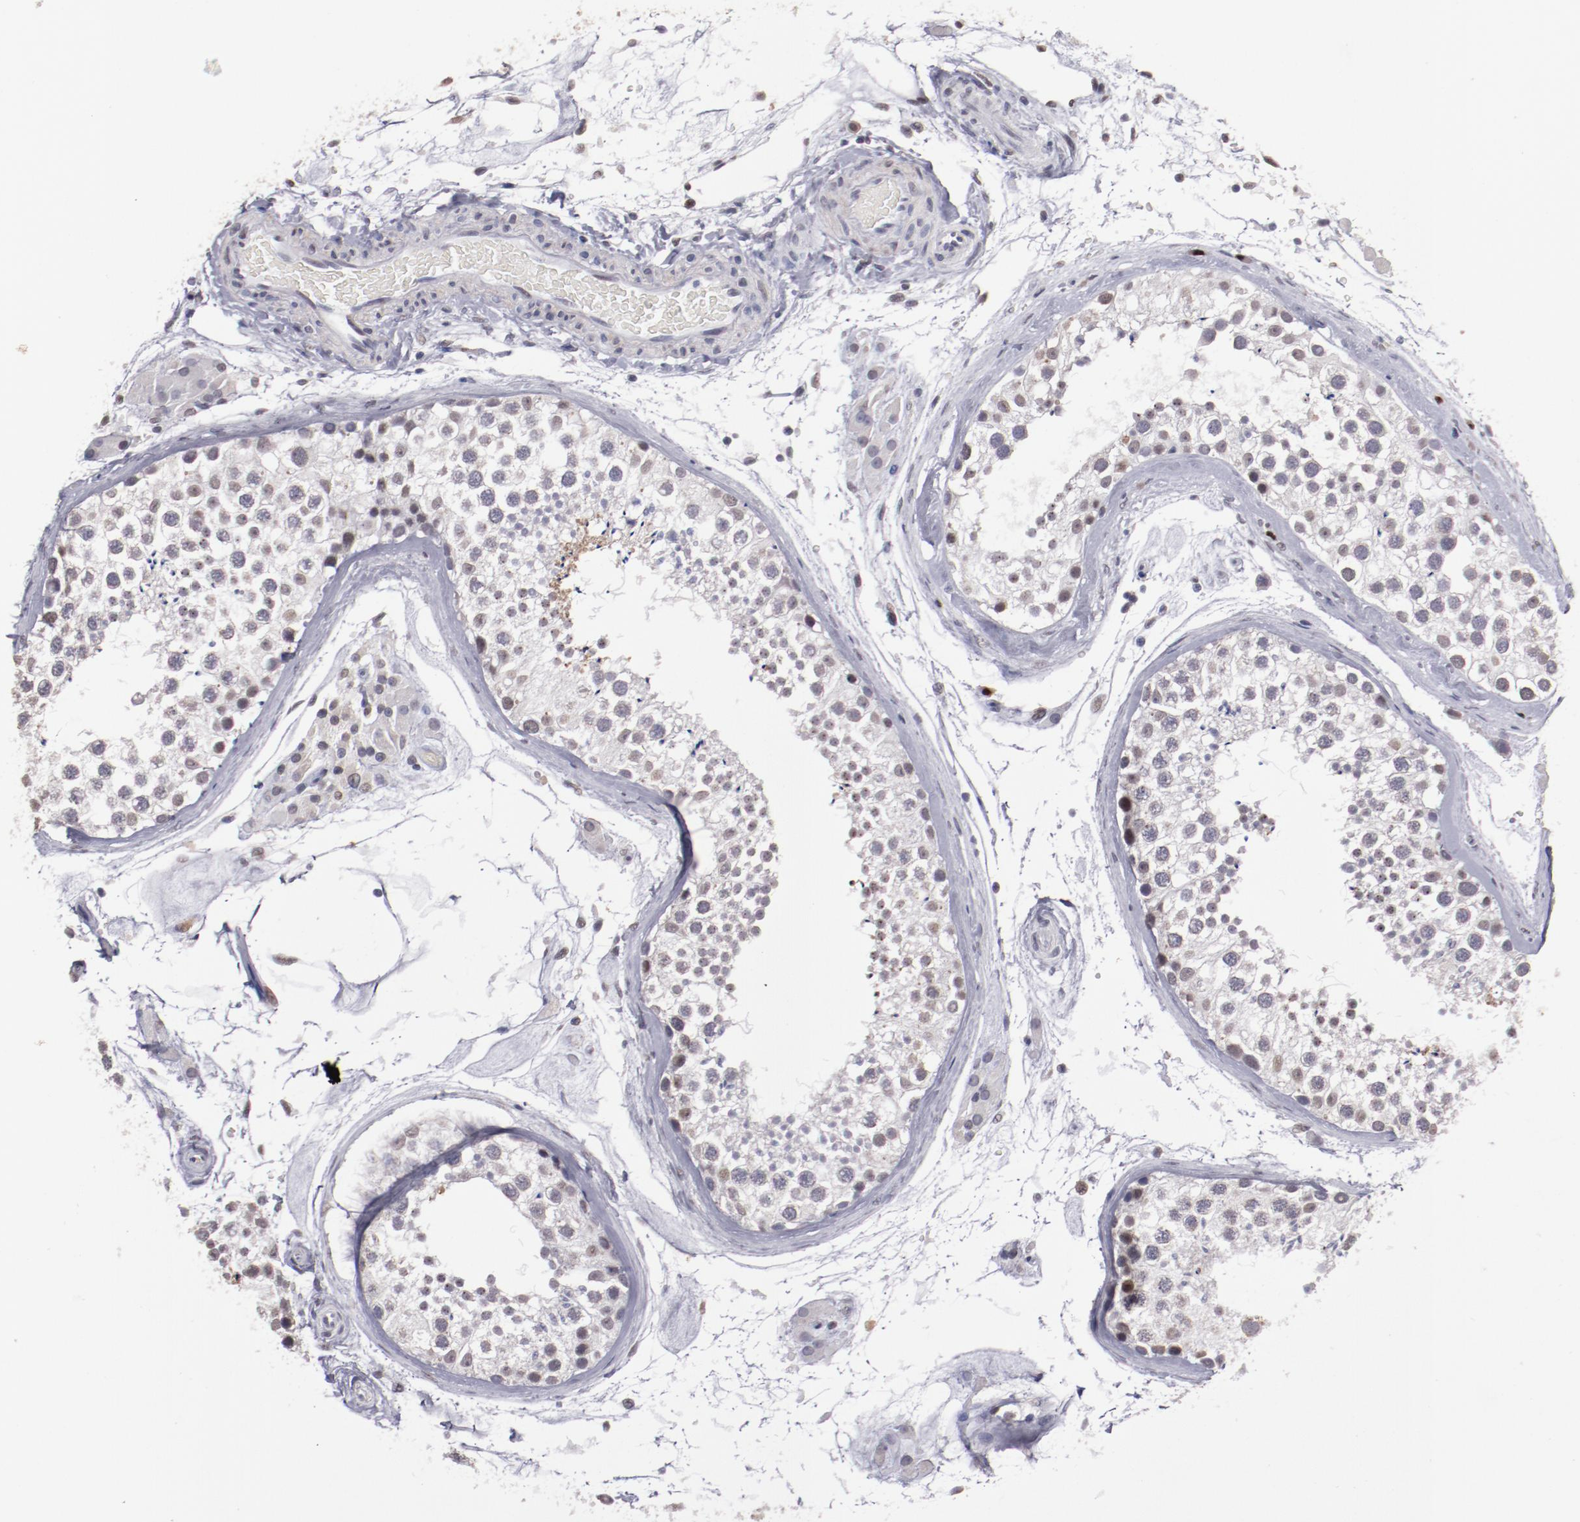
{"staining": {"intensity": "moderate", "quantity": "<25%", "location": "nuclear"}, "tissue": "testis", "cell_type": "Cells in seminiferous ducts", "image_type": "normal", "snomed": [{"axis": "morphology", "description": "Normal tissue, NOS"}, {"axis": "topography", "description": "Testis"}], "caption": "This is an image of IHC staining of normal testis, which shows moderate staining in the nuclear of cells in seminiferous ducts.", "gene": "IRF4", "patient": {"sex": "male", "age": 46}}